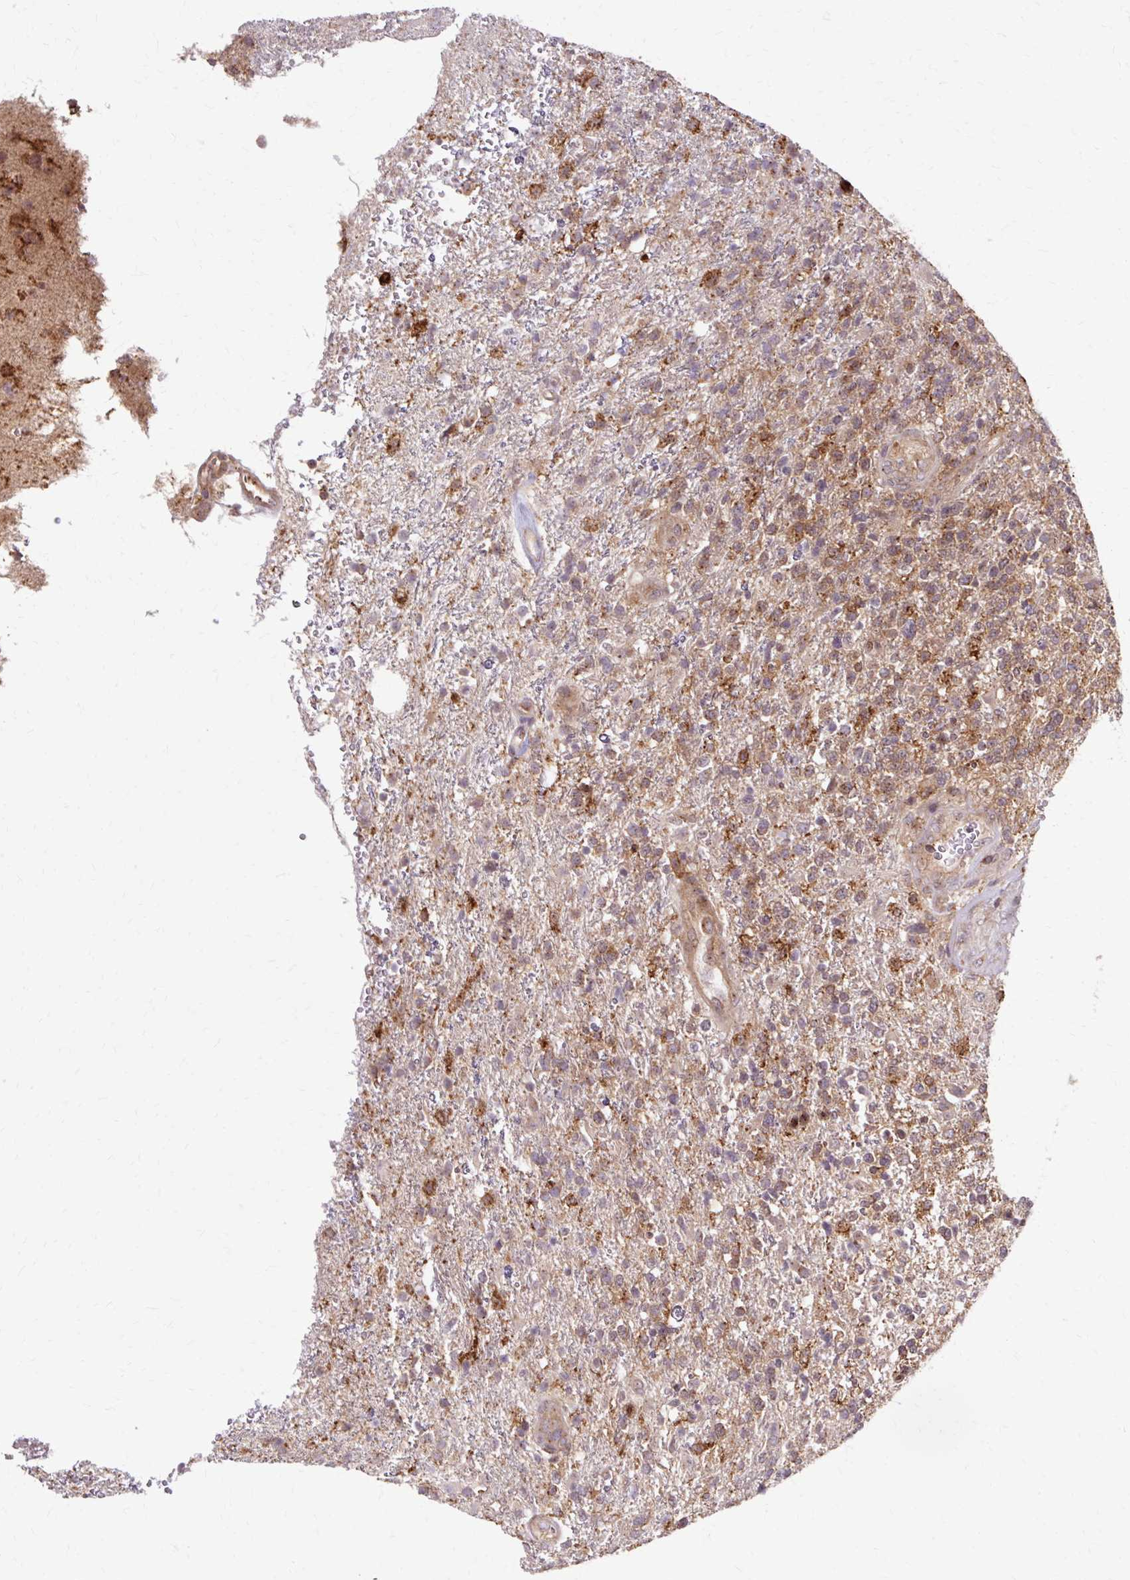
{"staining": {"intensity": "moderate", "quantity": ">75%", "location": "cytoplasmic/membranous"}, "tissue": "glioma", "cell_type": "Tumor cells", "image_type": "cancer", "snomed": [{"axis": "morphology", "description": "Glioma, malignant, High grade"}, {"axis": "topography", "description": "Brain"}], "caption": "DAB immunohistochemical staining of high-grade glioma (malignant) reveals moderate cytoplasmic/membranous protein positivity in about >75% of tumor cells.", "gene": "MZT2B", "patient": {"sex": "male", "age": 56}}